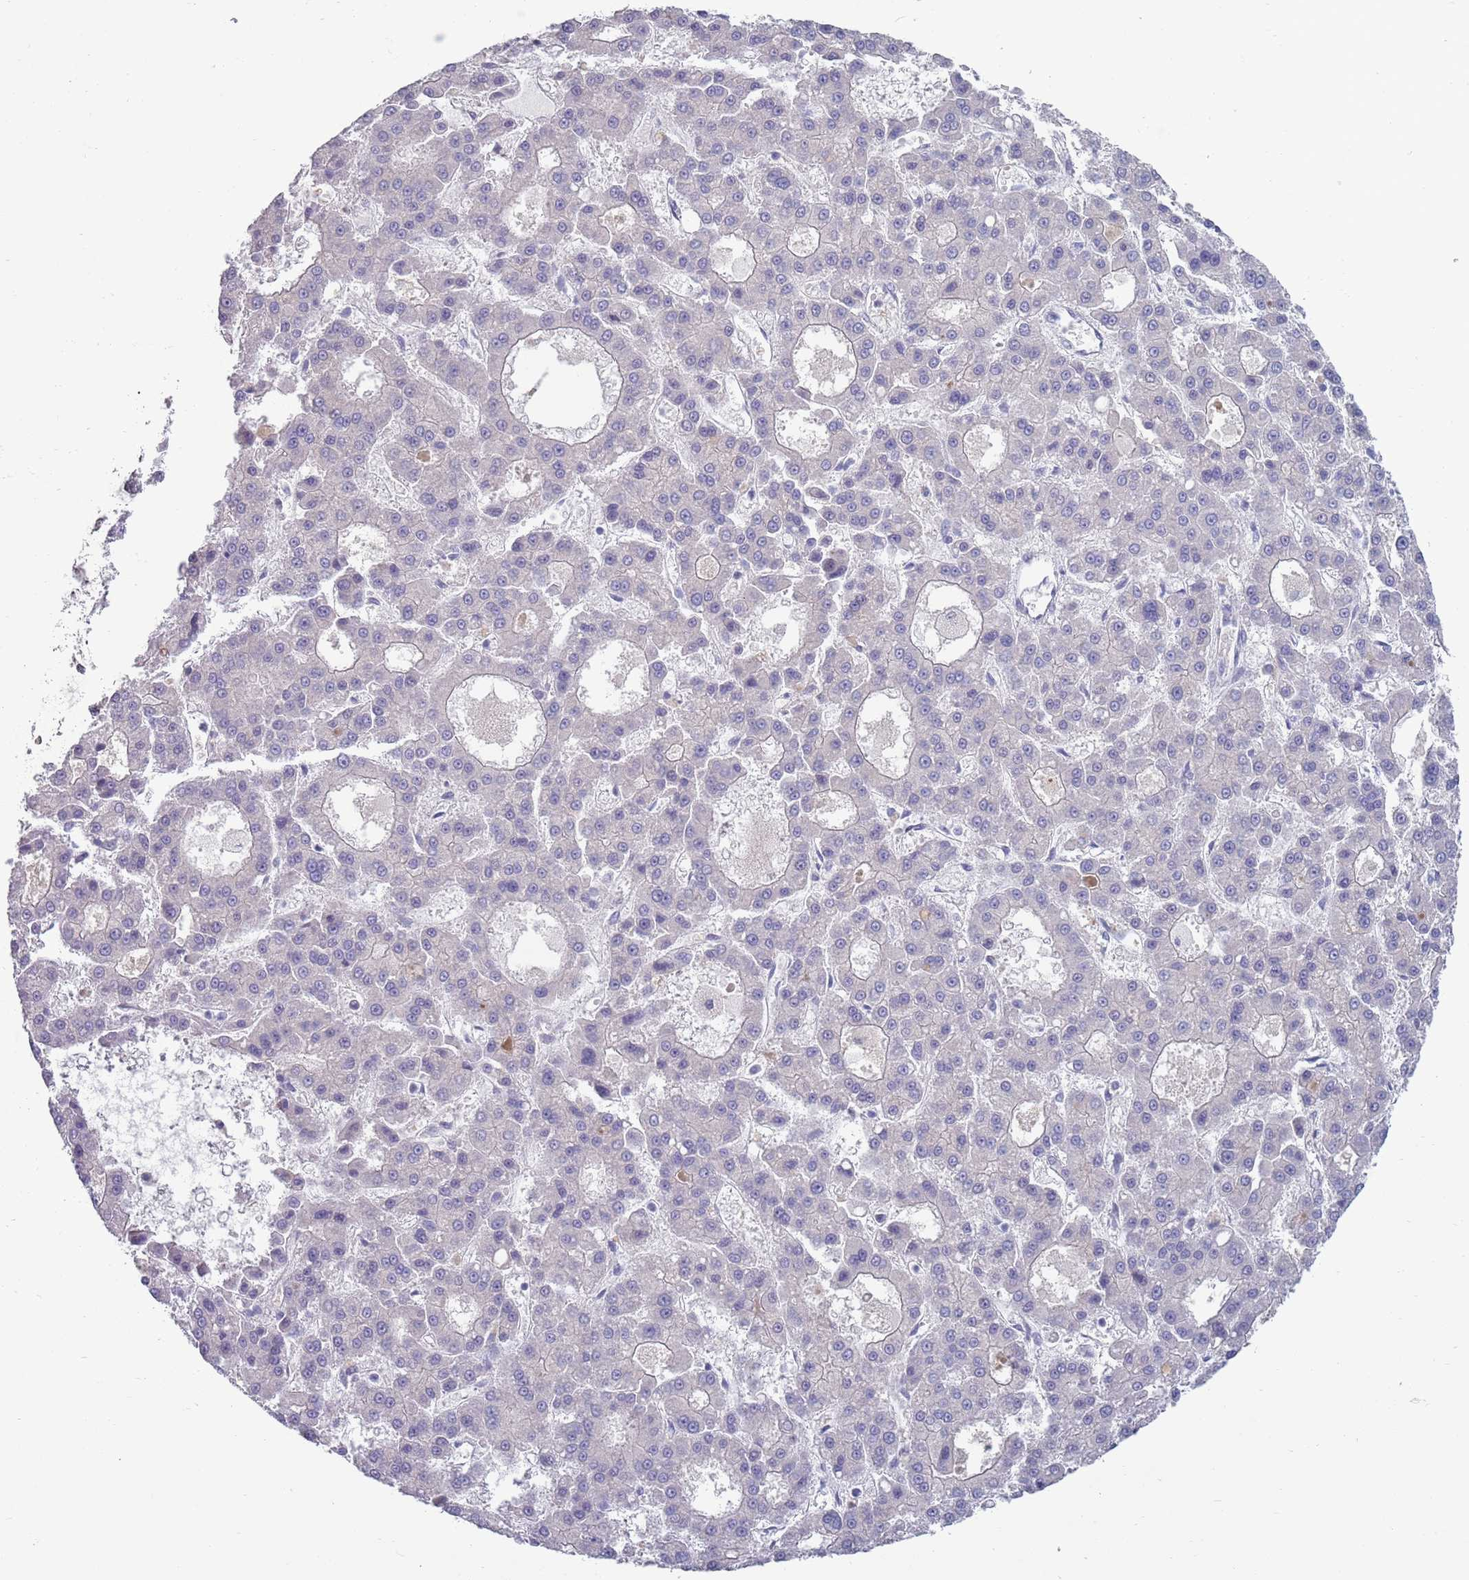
{"staining": {"intensity": "negative", "quantity": "none", "location": "none"}, "tissue": "liver cancer", "cell_type": "Tumor cells", "image_type": "cancer", "snomed": [{"axis": "morphology", "description": "Carcinoma, Hepatocellular, NOS"}, {"axis": "topography", "description": "Liver"}], "caption": "A photomicrograph of human hepatocellular carcinoma (liver) is negative for staining in tumor cells.", "gene": "CLNS1A", "patient": {"sex": "male", "age": 70}}